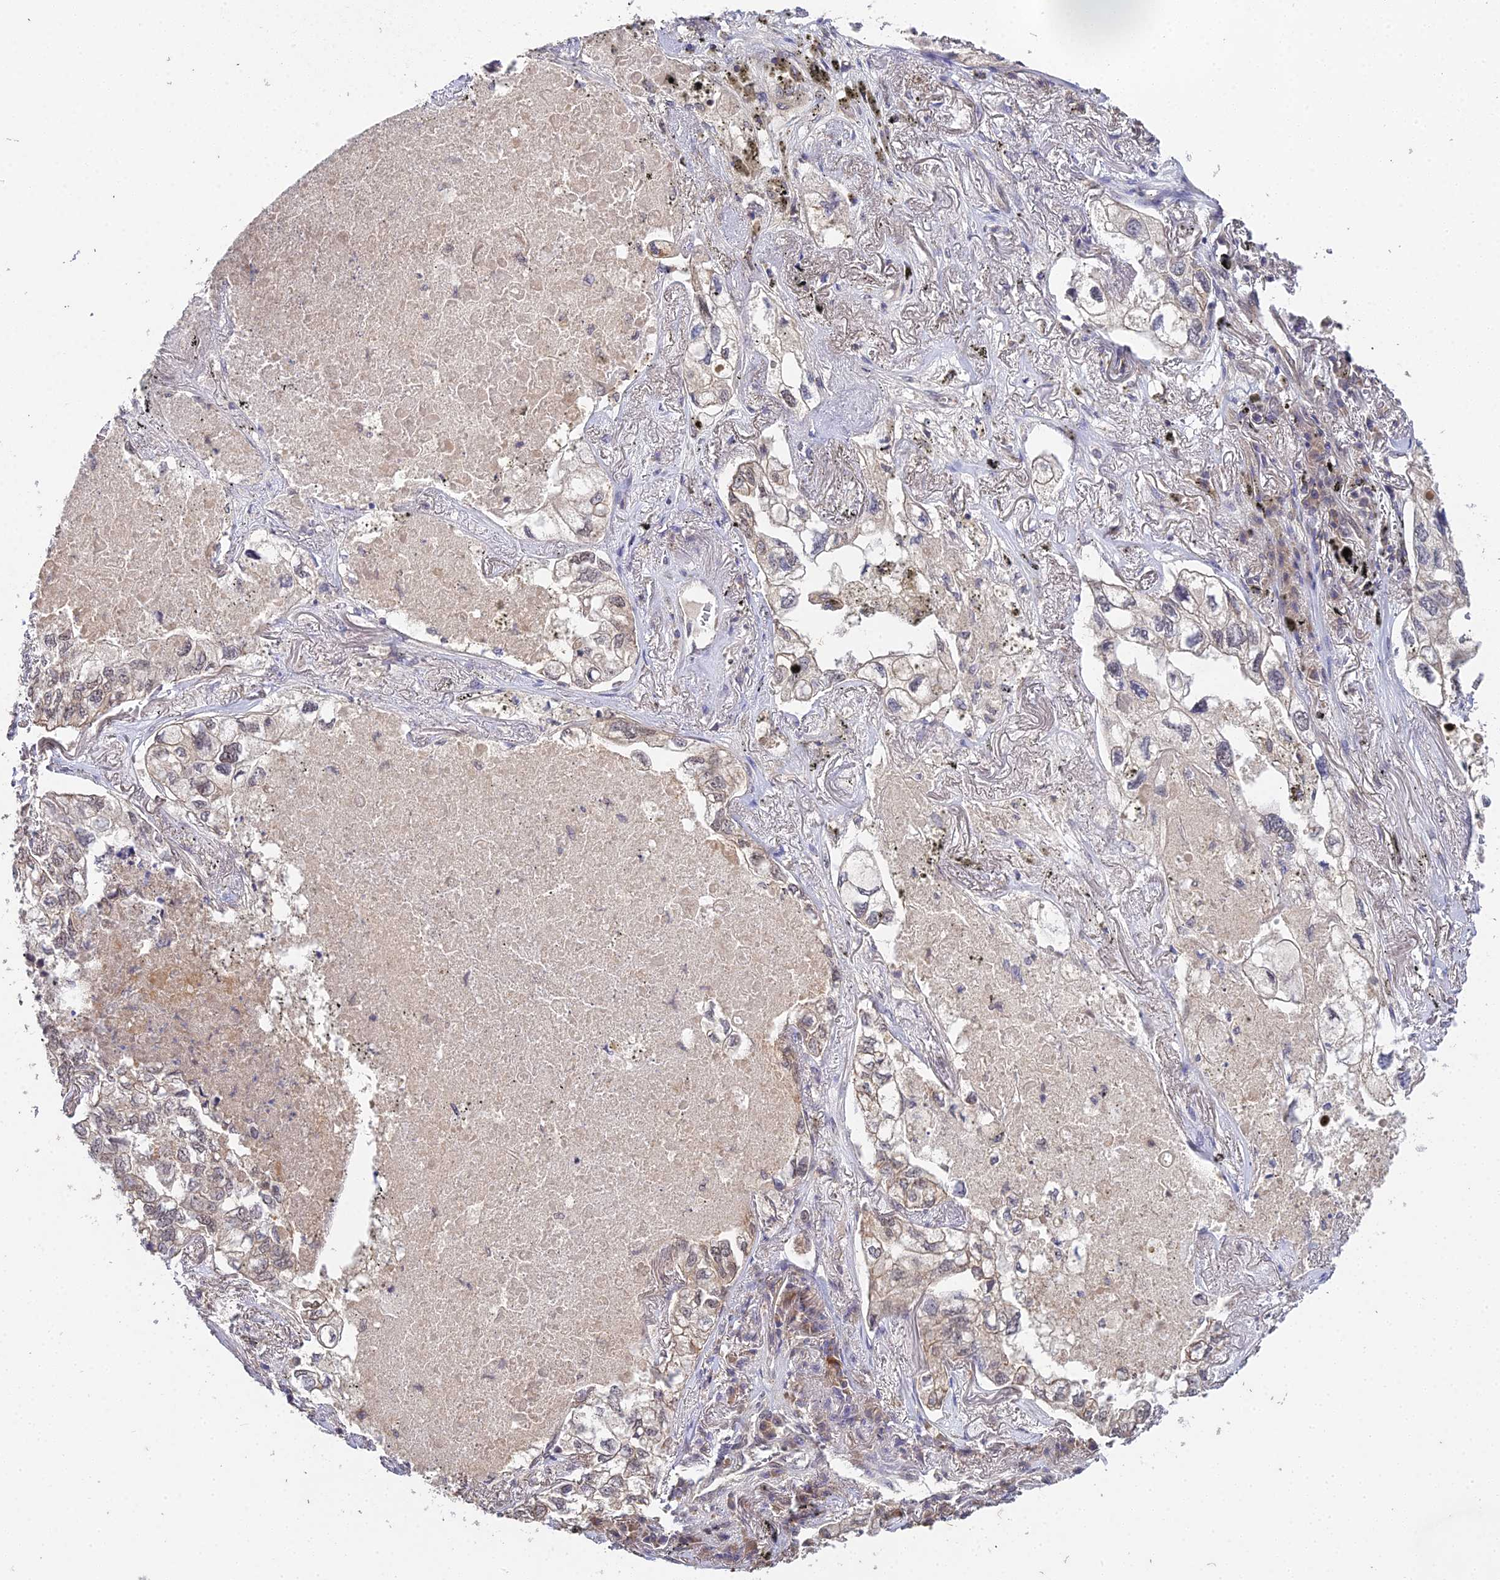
{"staining": {"intensity": "weak", "quantity": "25%-75%", "location": "nuclear"}, "tissue": "lung cancer", "cell_type": "Tumor cells", "image_type": "cancer", "snomed": [{"axis": "morphology", "description": "Adenocarcinoma, NOS"}, {"axis": "topography", "description": "Lung"}], "caption": "A low amount of weak nuclear positivity is appreciated in approximately 25%-75% of tumor cells in adenocarcinoma (lung) tissue. The staining is performed using DAB brown chromogen to label protein expression. The nuclei are counter-stained blue using hematoxylin.", "gene": "TPRX1", "patient": {"sex": "male", "age": 65}}